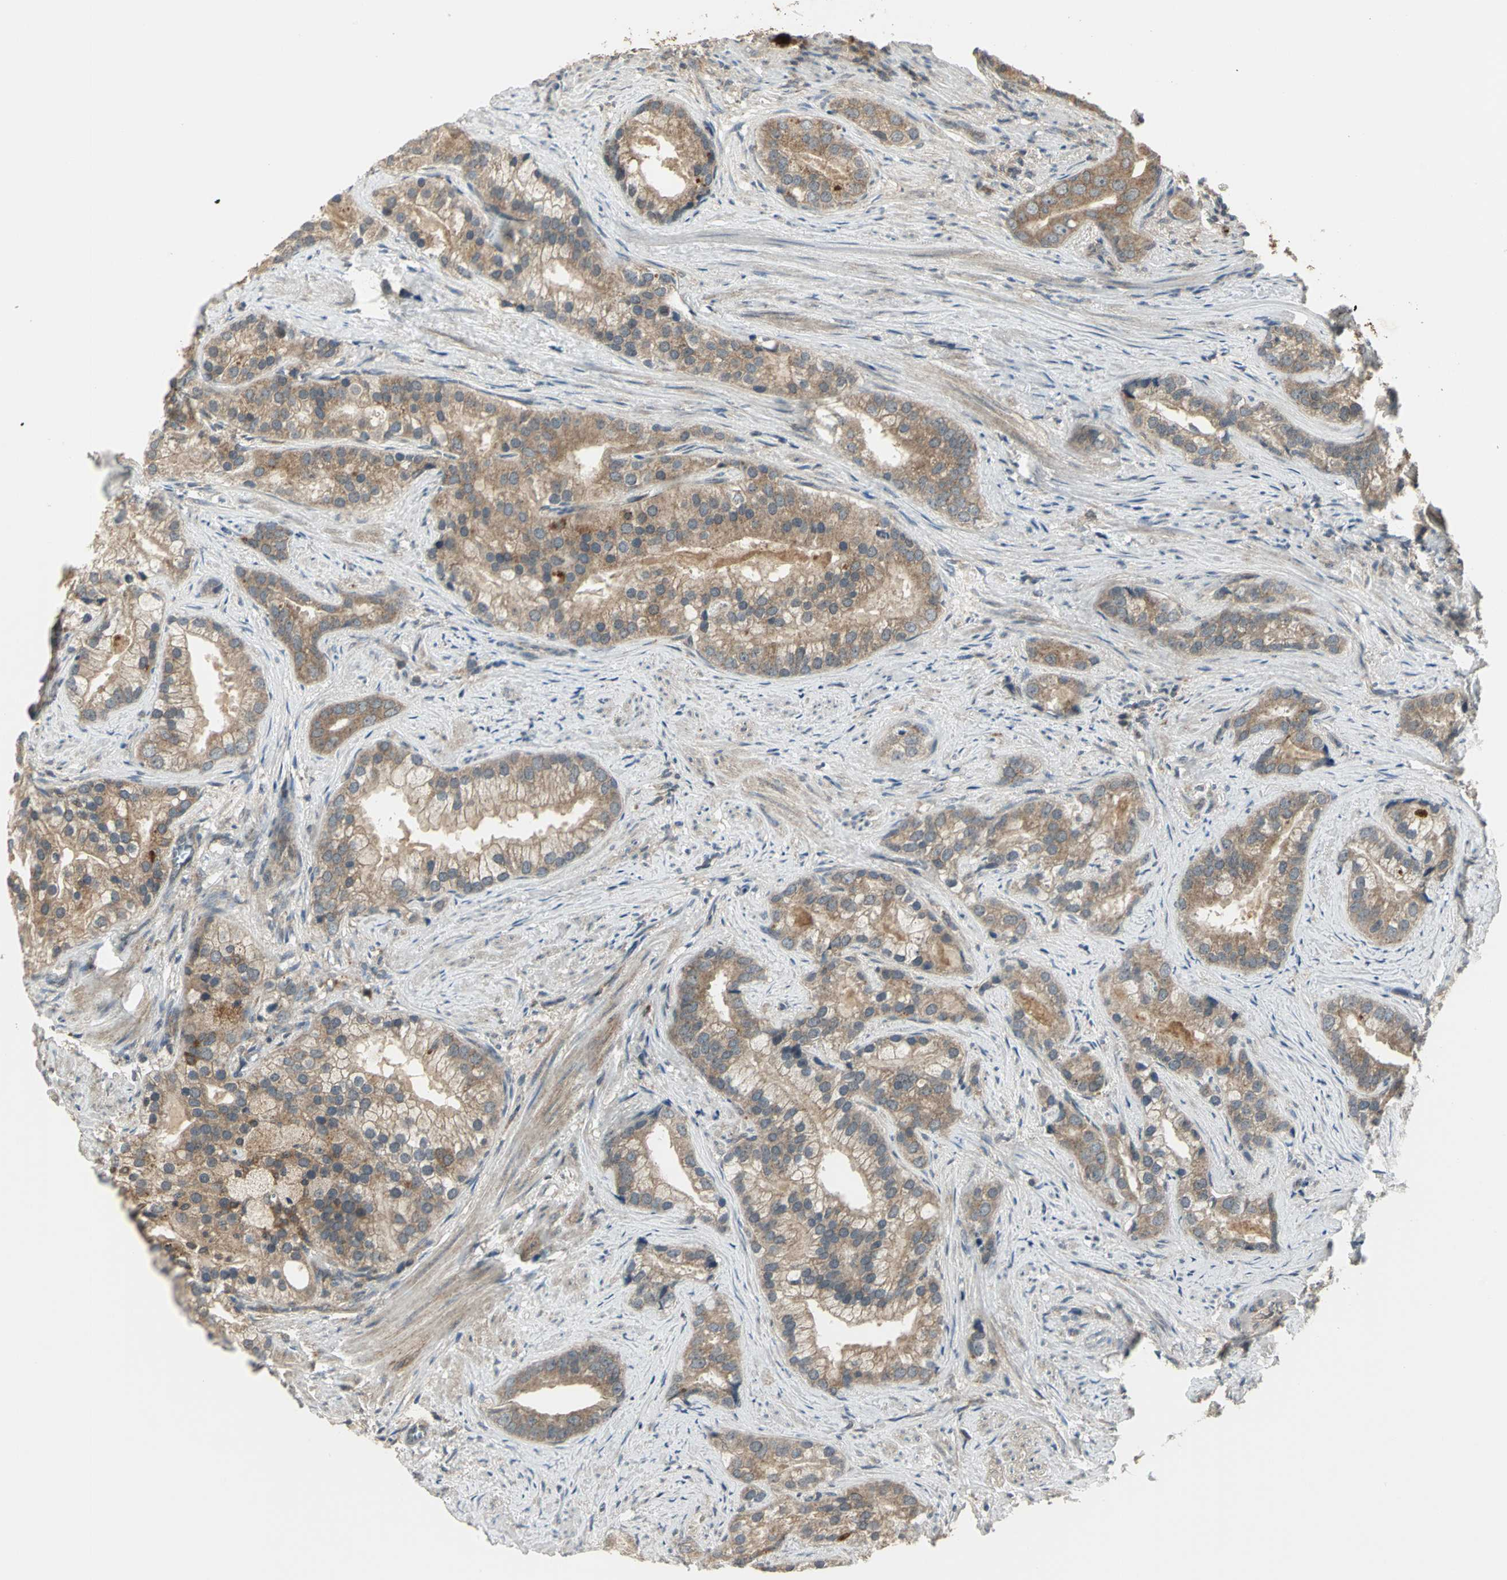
{"staining": {"intensity": "moderate", "quantity": ">75%", "location": "cytoplasmic/membranous"}, "tissue": "prostate cancer", "cell_type": "Tumor cells", "image_type": "cancer", "snomed": [{"axis": "morphology", "description": "Adenocarcinoma, Low grade"}, {"axis": "topography", "description": "Prostate"}], "caption": "Low-grade adenocarcinoma (prostate) tissue demonstrates moderate cytoplasmic/membranous staining in about >75% of tumor cells, visualized by immunohistochemistry. (DAB = brown stain, brightfield microscopy at high magnification).", "gene": "MAPK8IP3", "patient": {"sex": "male", "age": 71}}